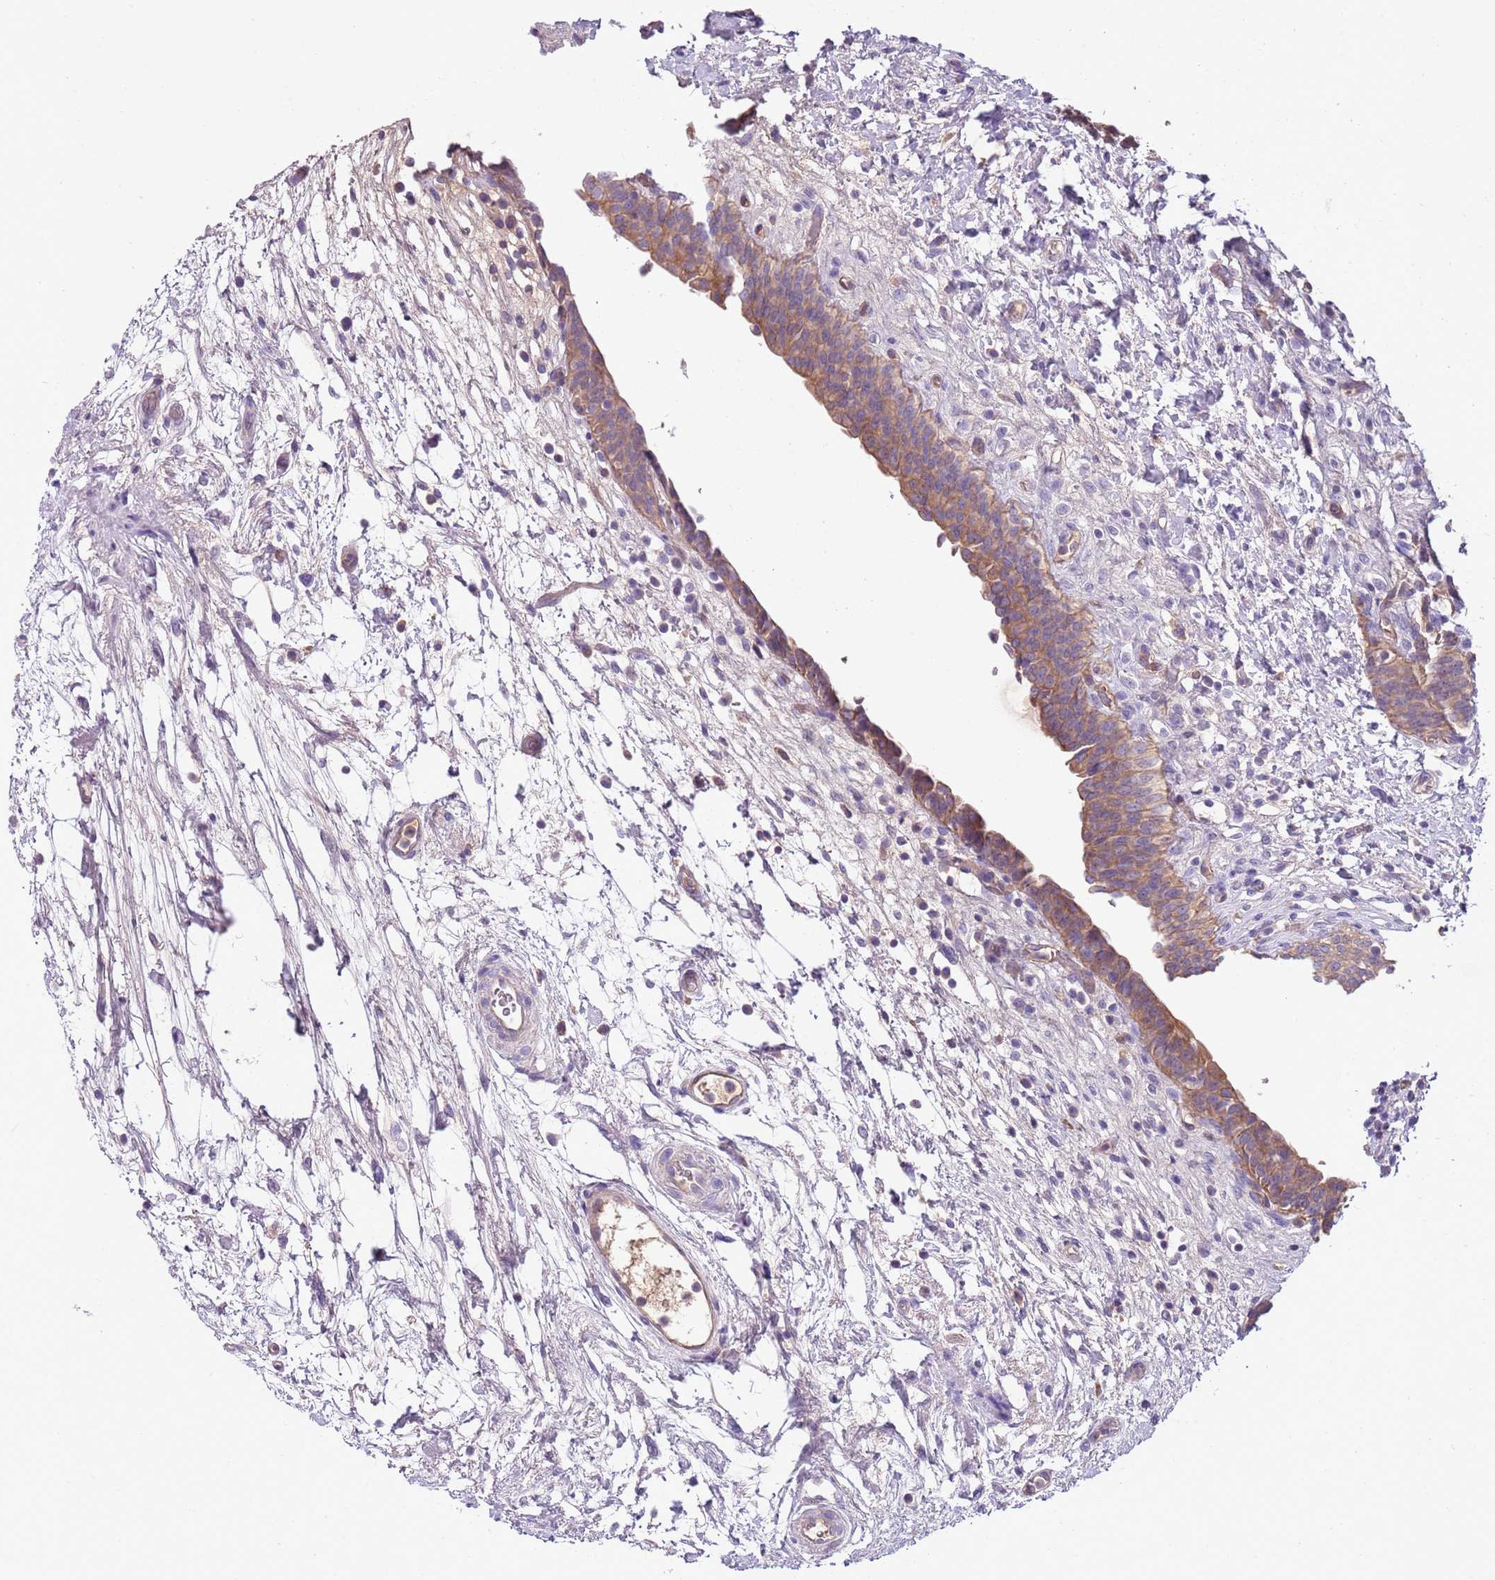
{"staining": {"intensity": "moderate", "quantity": ">75%", "location": "cytoplasmic/membranous"}, "tissue": "urinary bladder", "cell_type": "Urothelial cells", "image_type": "normal", "snomed": [{"axis": "morphology", "description": "Normal tissue, NOS"}, {"axis": "topography", "description": "Urinary bladder"}], "caption": "An image of urinary bladder stained for a protein exhibits moderate cytoplasmic/membranous brown staining in urothelial cells. The staining was performed using DAB (3,3'-diaminobenzidine), with brown indicating positive protein expression. Nuclei are stained blue with hematoxylin.", "gene": "HES3", "patient": {"sex": "male", "age": 83}}